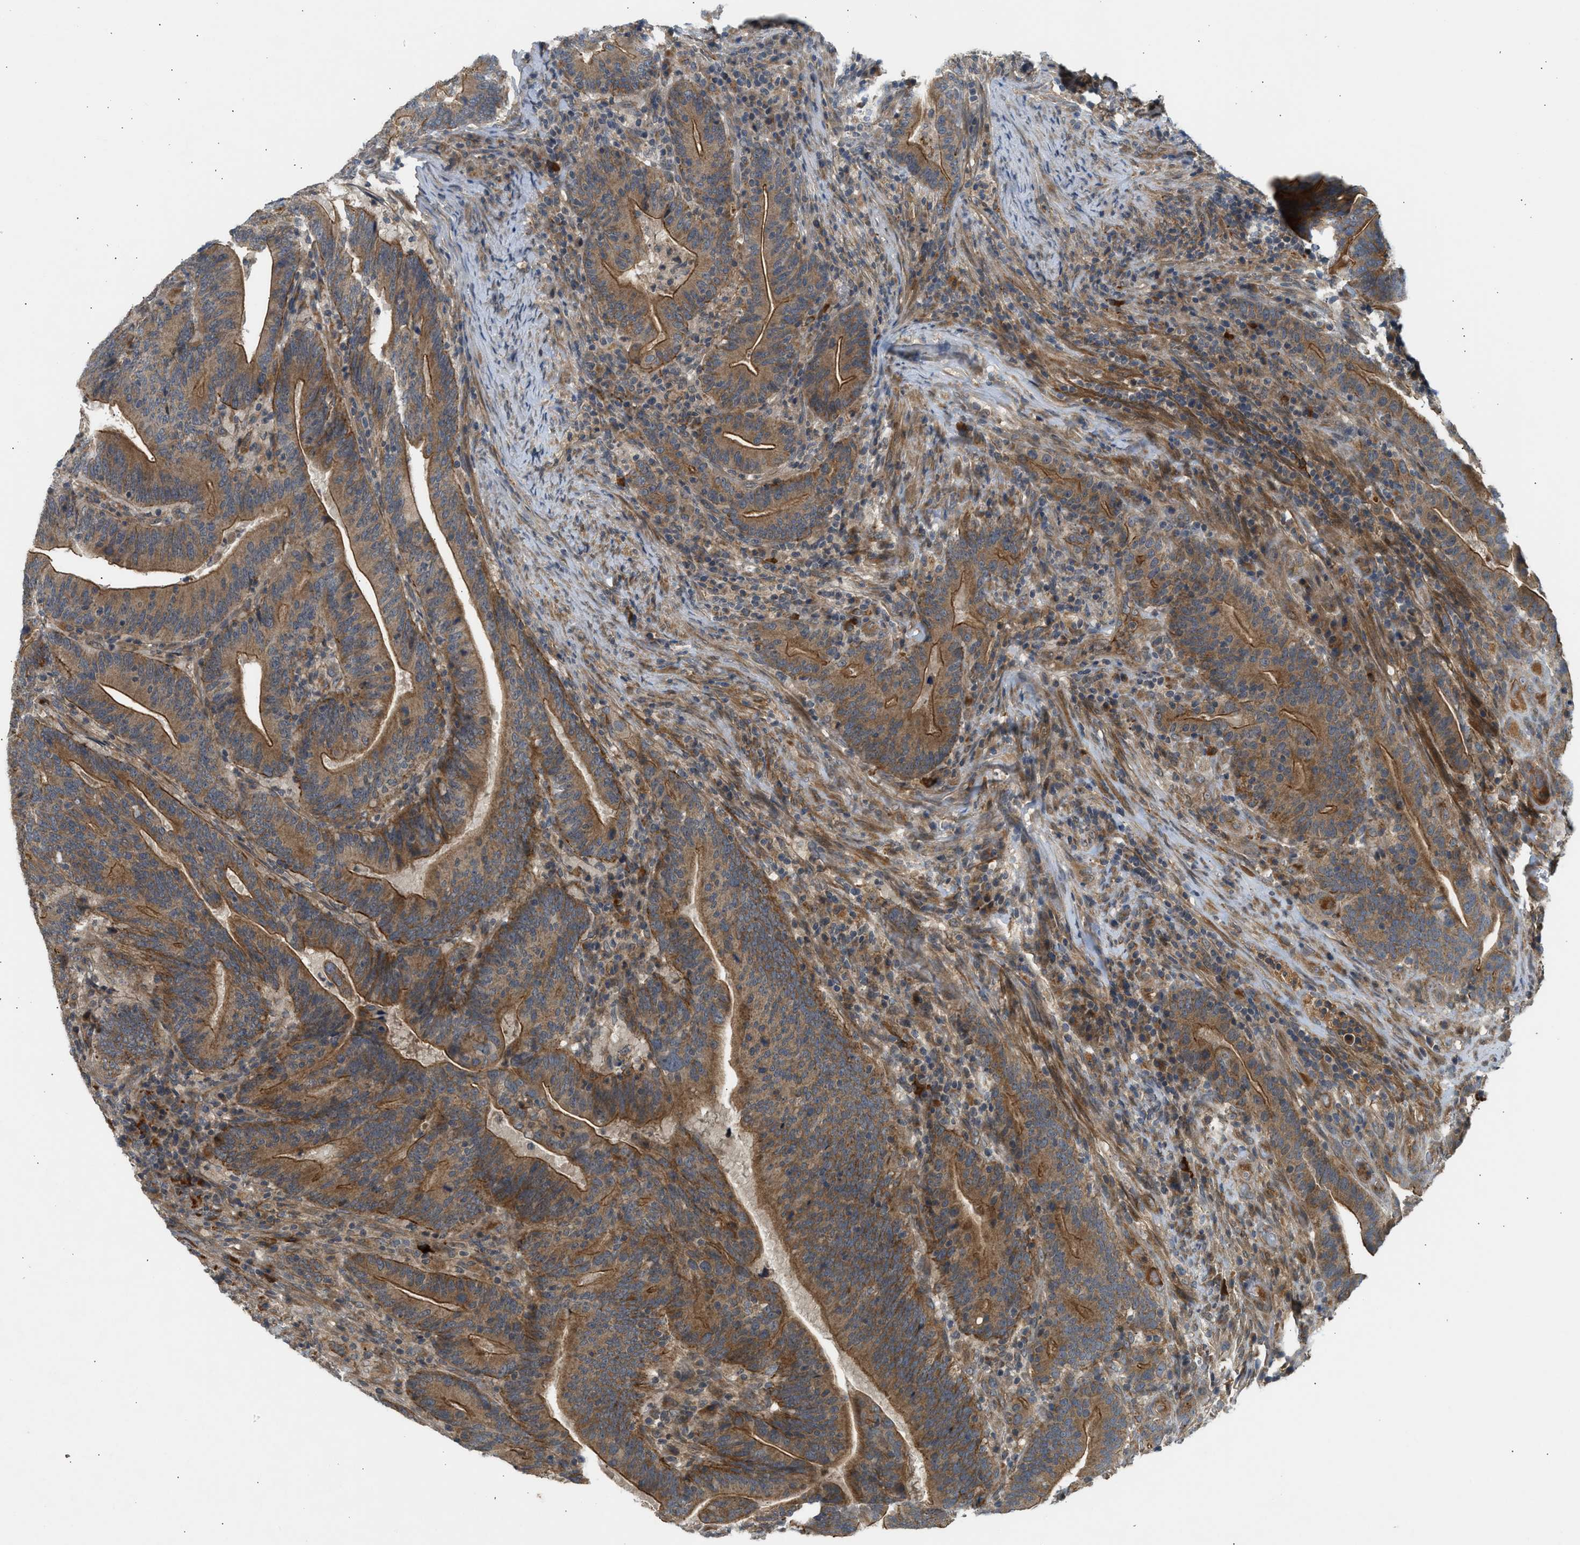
{"staining": {"intensity": "strong", "quantity": ">75%", "location": "cytoplasmic/membranous"}, "tissue": "colorectal cancer", "cell_type": "Tumor cells", "image_type": "cancer", "snomed": [{"axis": "morphology", "description": "Adenocarcinoma, NOS"}, {"axis": "topography", "description": "Colon"}], "caption": "DAB (3,3'-diaminobenzidine) immunohistochemical staining of human colorectal cancer shows strong cytoplasmic/membranous protein positivity in about >75% of tumor cells.", "gene": "ADCY8", "patient": {"sex": "female", "age": 66}}